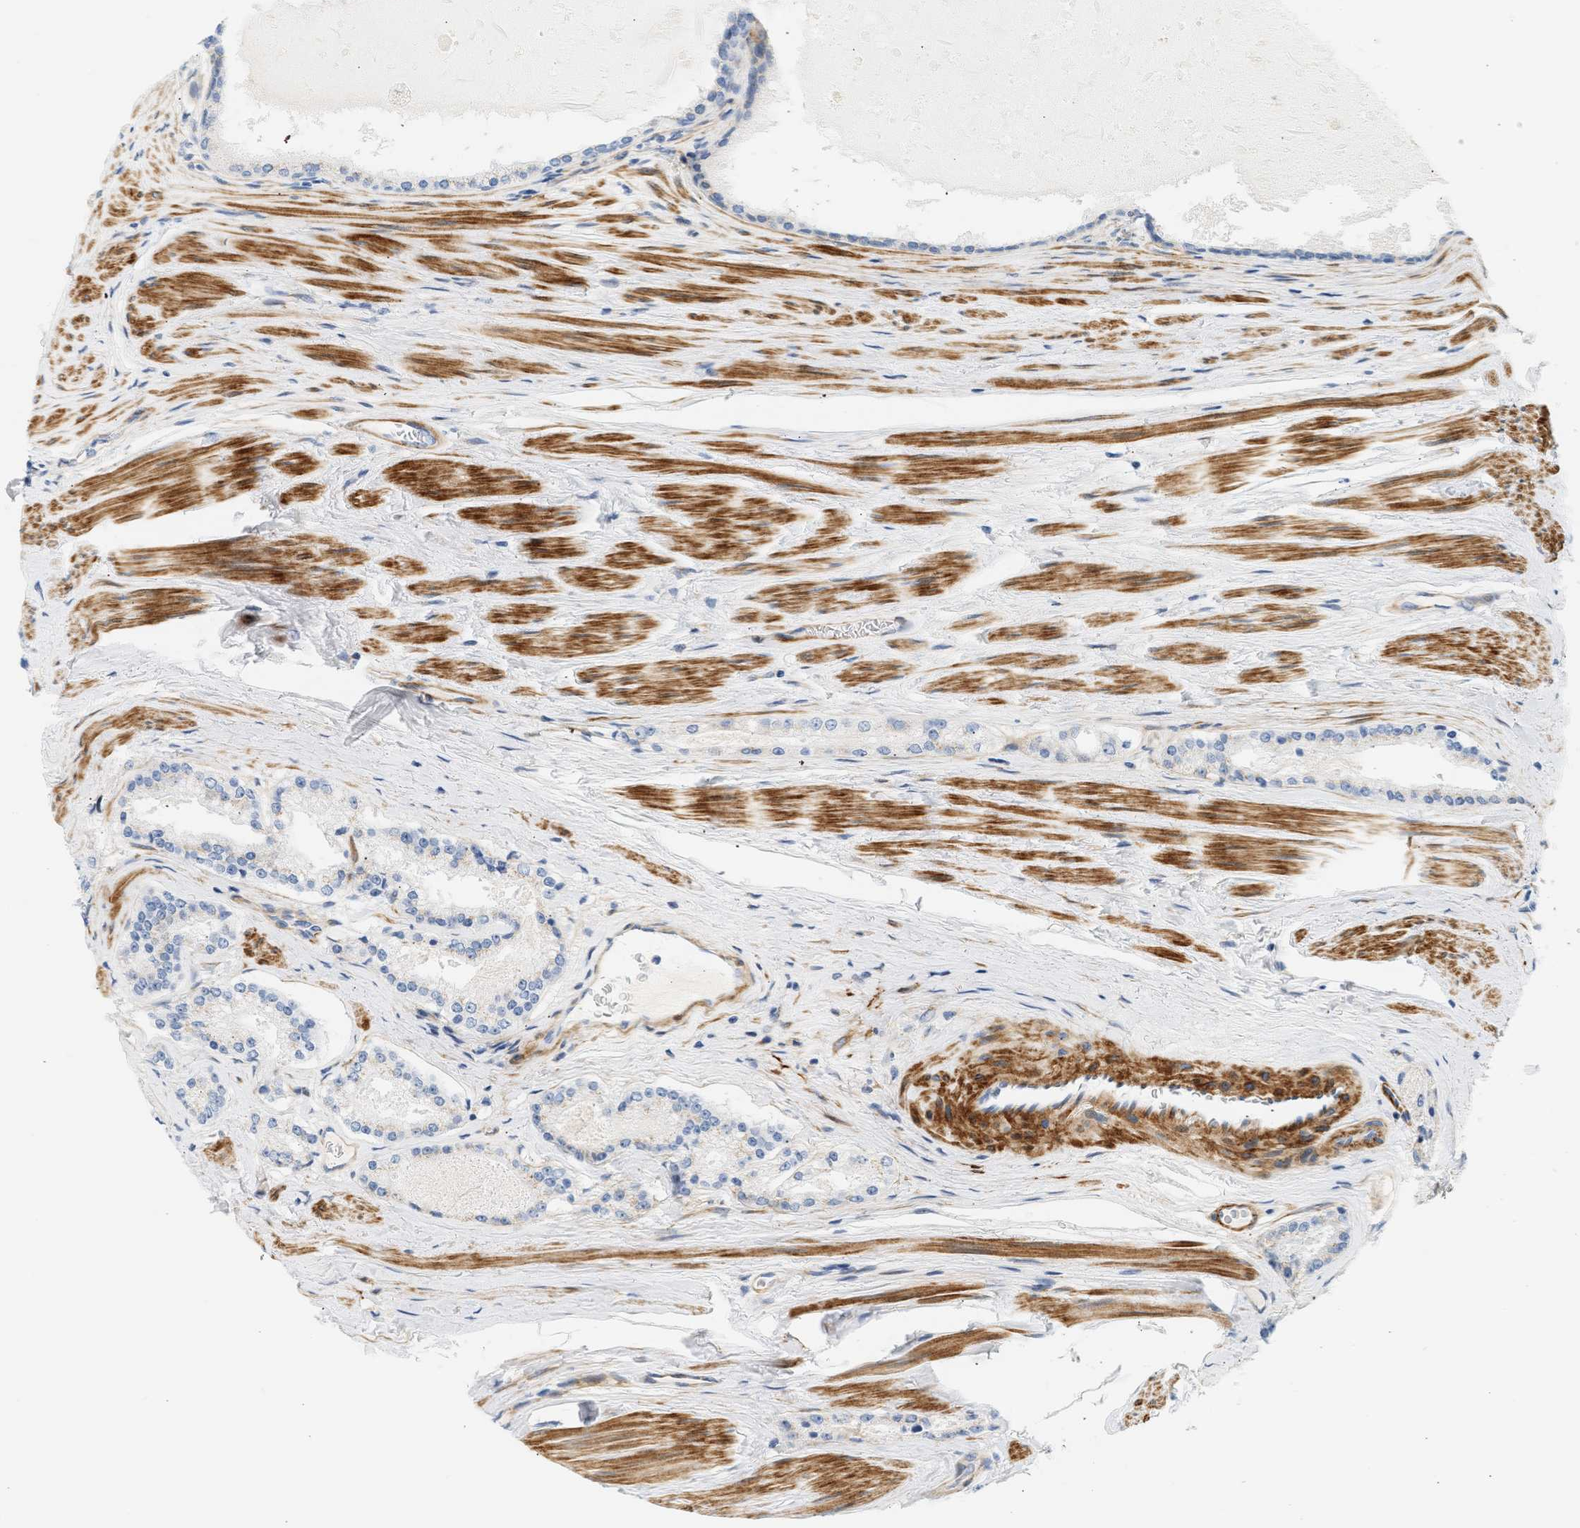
{"staining": {"intensity": "negative", "quantity": "none", "location": "none"}, "tissue": "prostate cancer", "cell_type": "Tumor cells", "image_type": "cancer", "snomed": [{"axis": "morphology", "description": "Adenocarcinoma, Low grade"}, {"axis": "topography", "description": "Prostate"}], "caption": "Photomicrograph shows no significant protein expression in tumor cells of prostate cancer (adenocarcinoma (low-grade)).", "gene": "SLC30A7", "patient": {"sex": "male", "age": 70}}